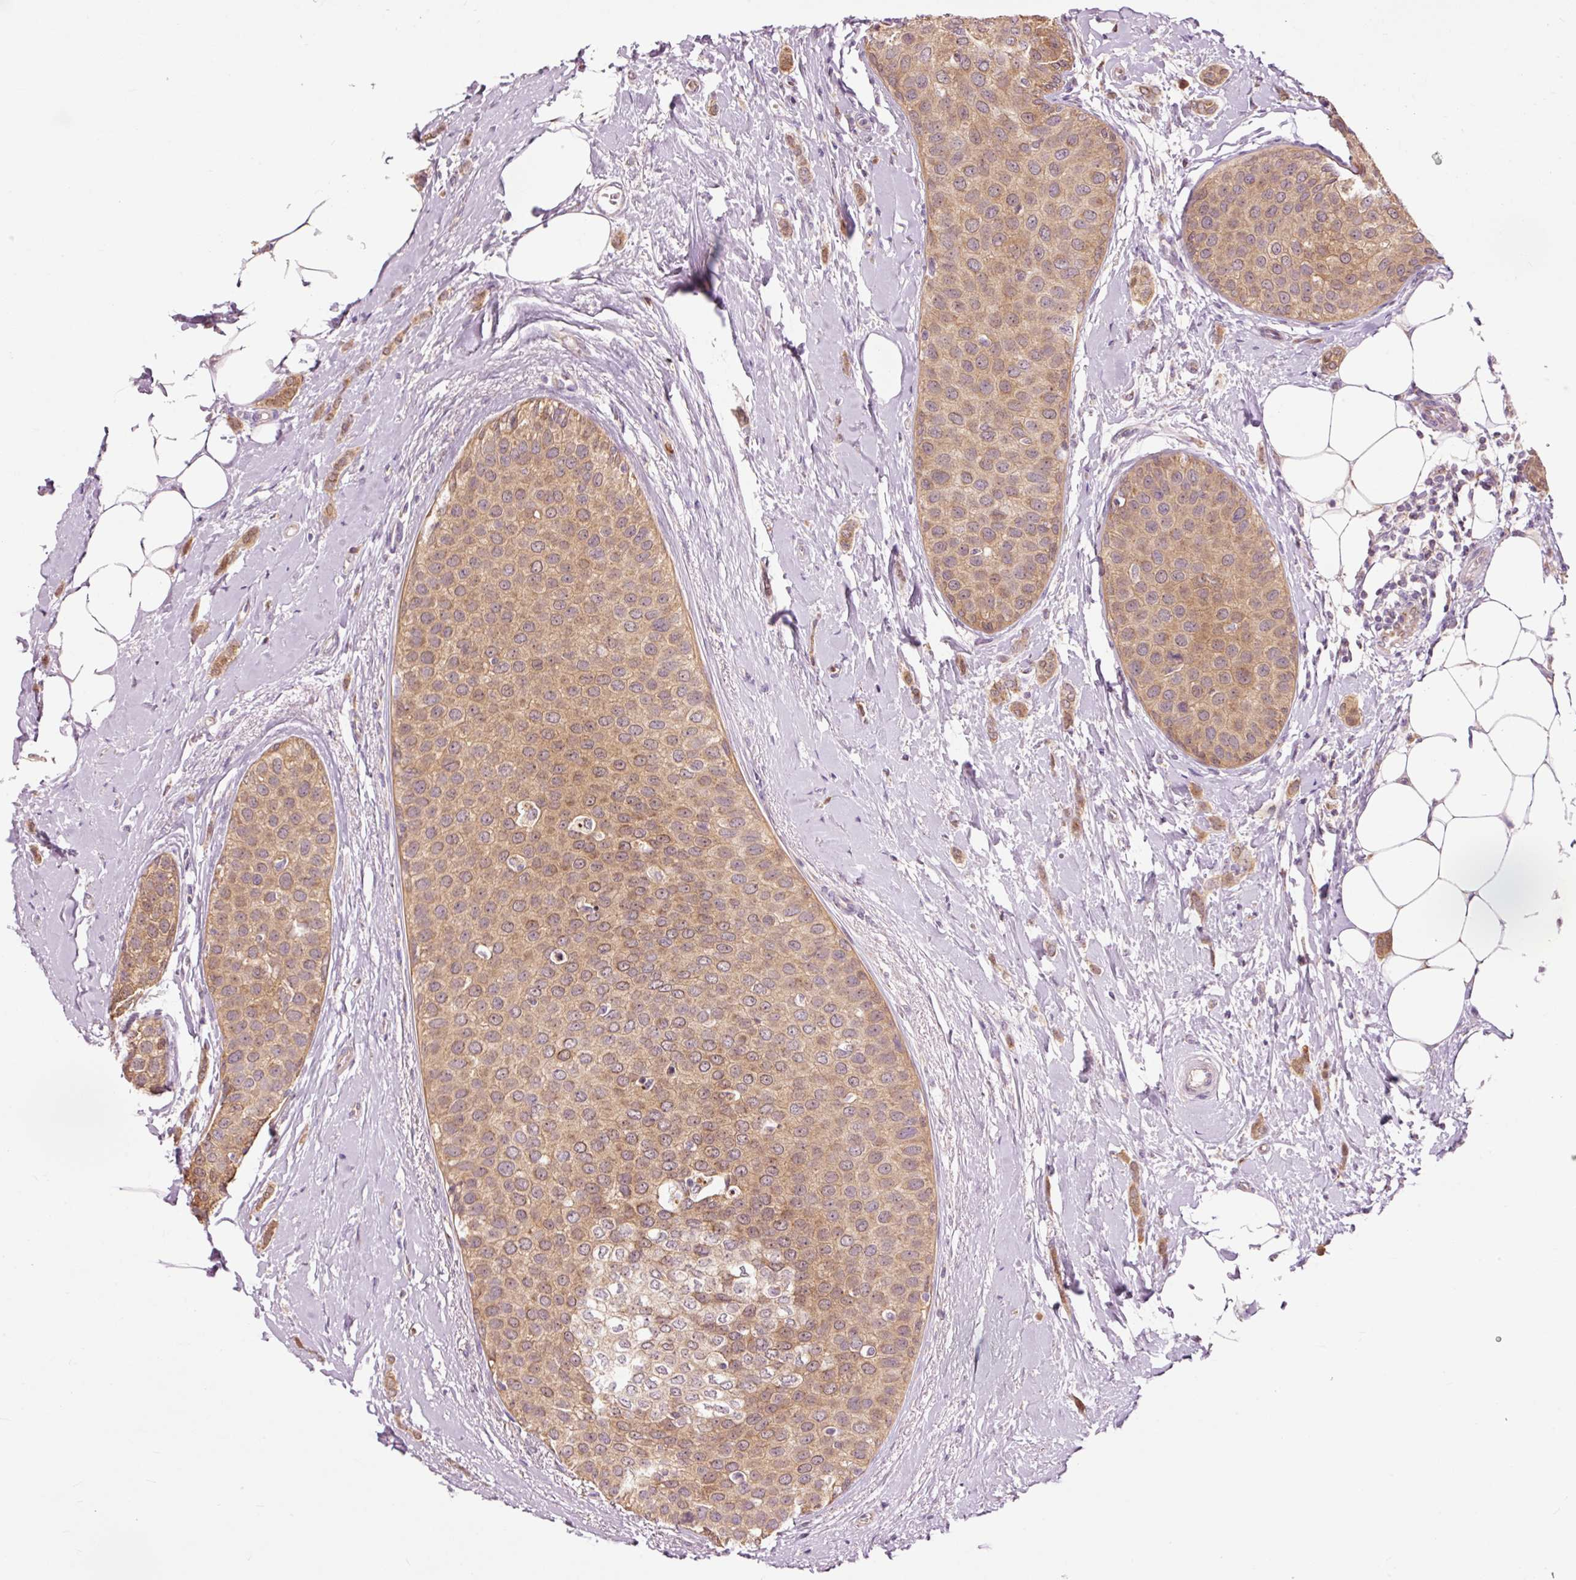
{"staining": {"intensity": "moderate", "quantity": ">75%", "location": "cytoplasmic/membranous"}, "tissue": "breast cancer", "cell_type": "Tumor cells", "image_type": "cancer", "snomed": [{"axis": "morphology", "description": "Duct carcinoma"}, {"axis": "topography", "description": "Breast"}], "caption": "Immunohistochemistry image of neoplastic tissue: human invasive ductal carcinoma (breast) stained using immunohistochemistry (IHC) reveals medium levels of moderate protein expression localized specifically in the cytoplasmic/membranous of tumor cells, appearing as a cytoplasmic/membranous brown color.", "gene": "PRDX5", "patient": {"sex": "female", "age": 72}}